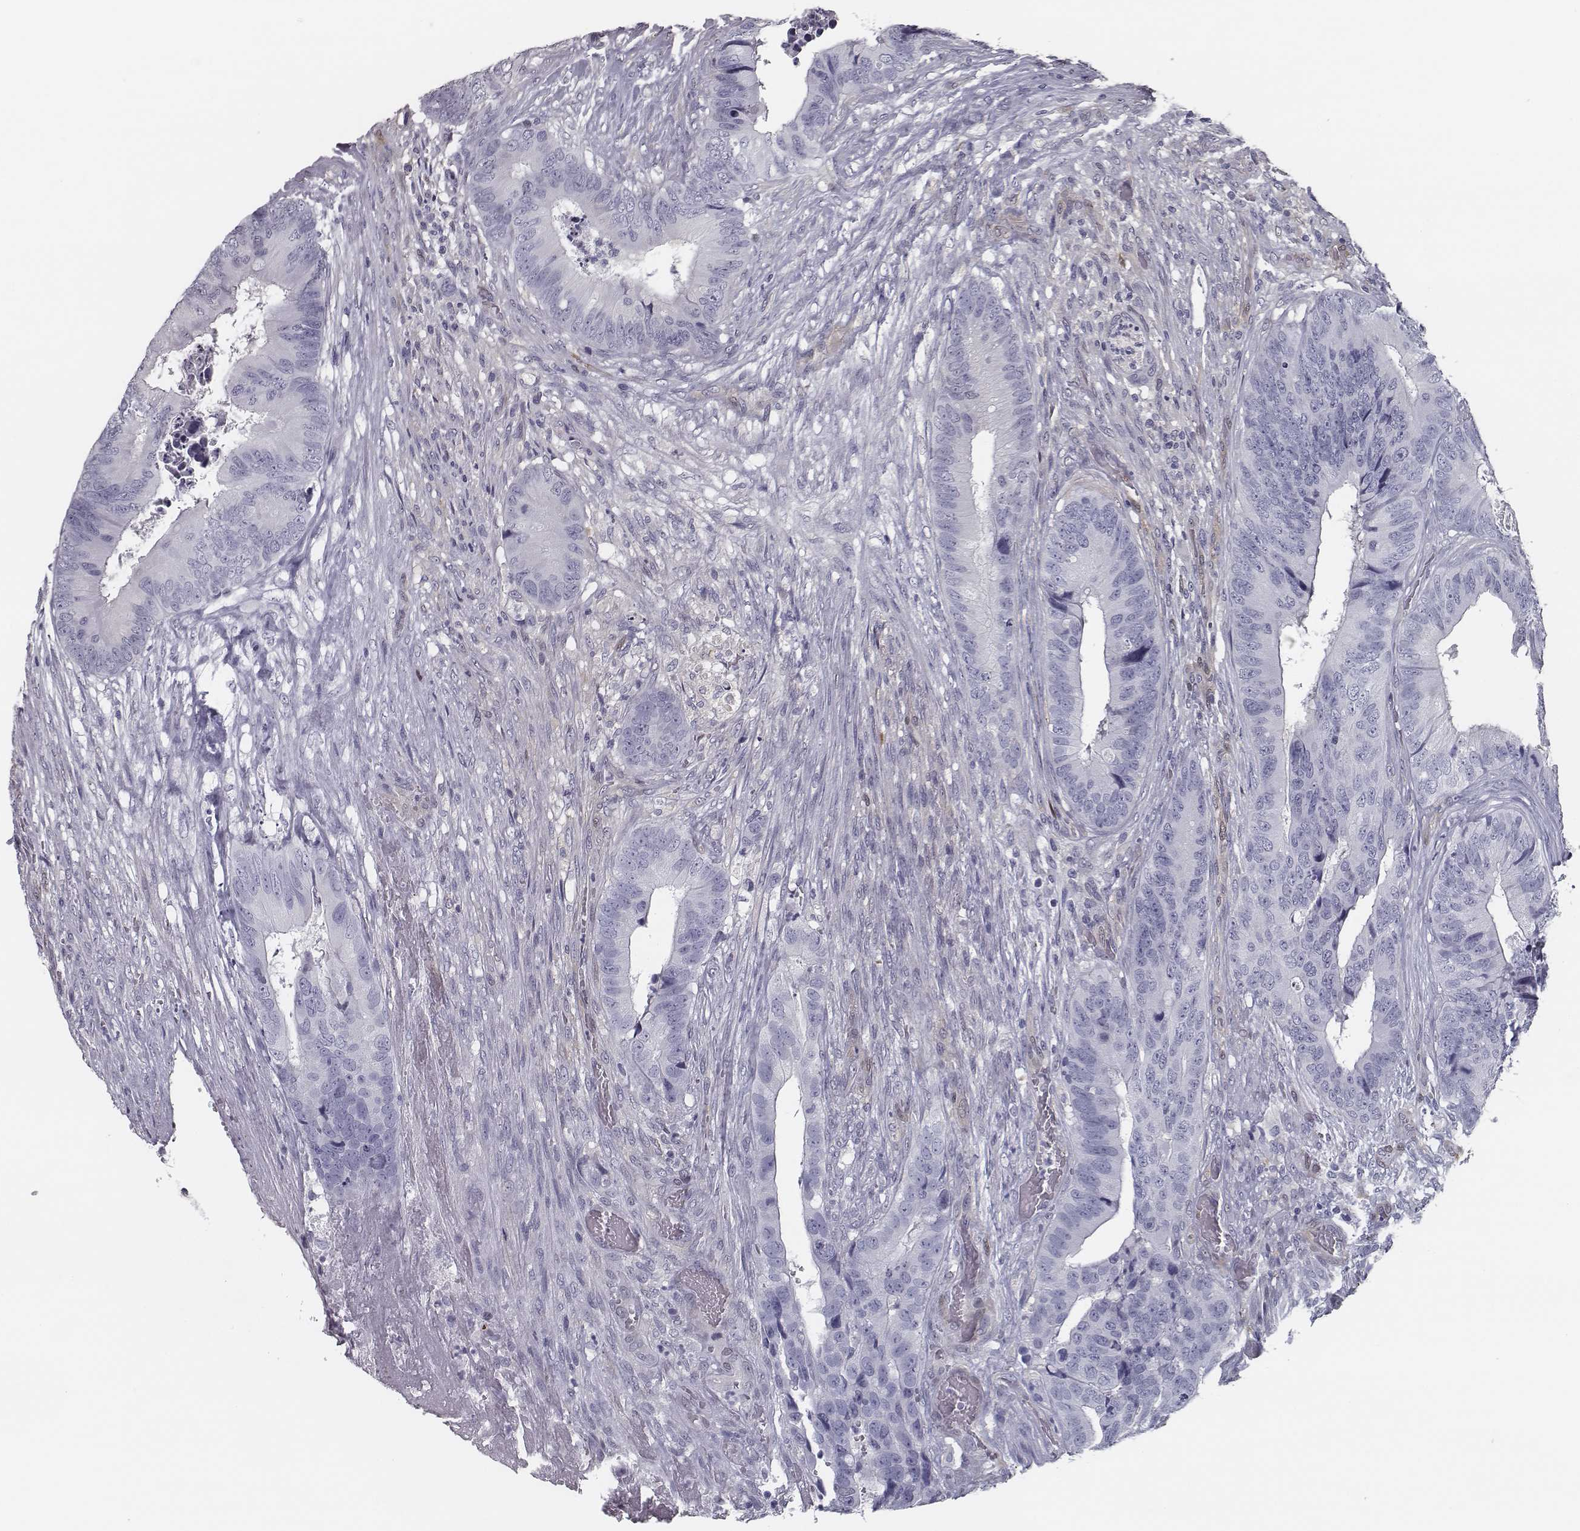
{"staining": {"intensity": "negative", "quantity": "none", "location": "none"}, "tissue": "colorectal cancer", "cell_type": "Tumor cells", "image_type": "cancer", "snomed": [{"axis": "morphology", "description": "Adenocarcinoma, NOS"}, {"axis": "topography", "description": "Colon"}], "caption": "Image shows no significant protein expression in tumor cells of colorectal cancer. (DAB IHC, high magnification).", "gene": "ISYNA1", "patient": {"sex": "male", "age": 84}}